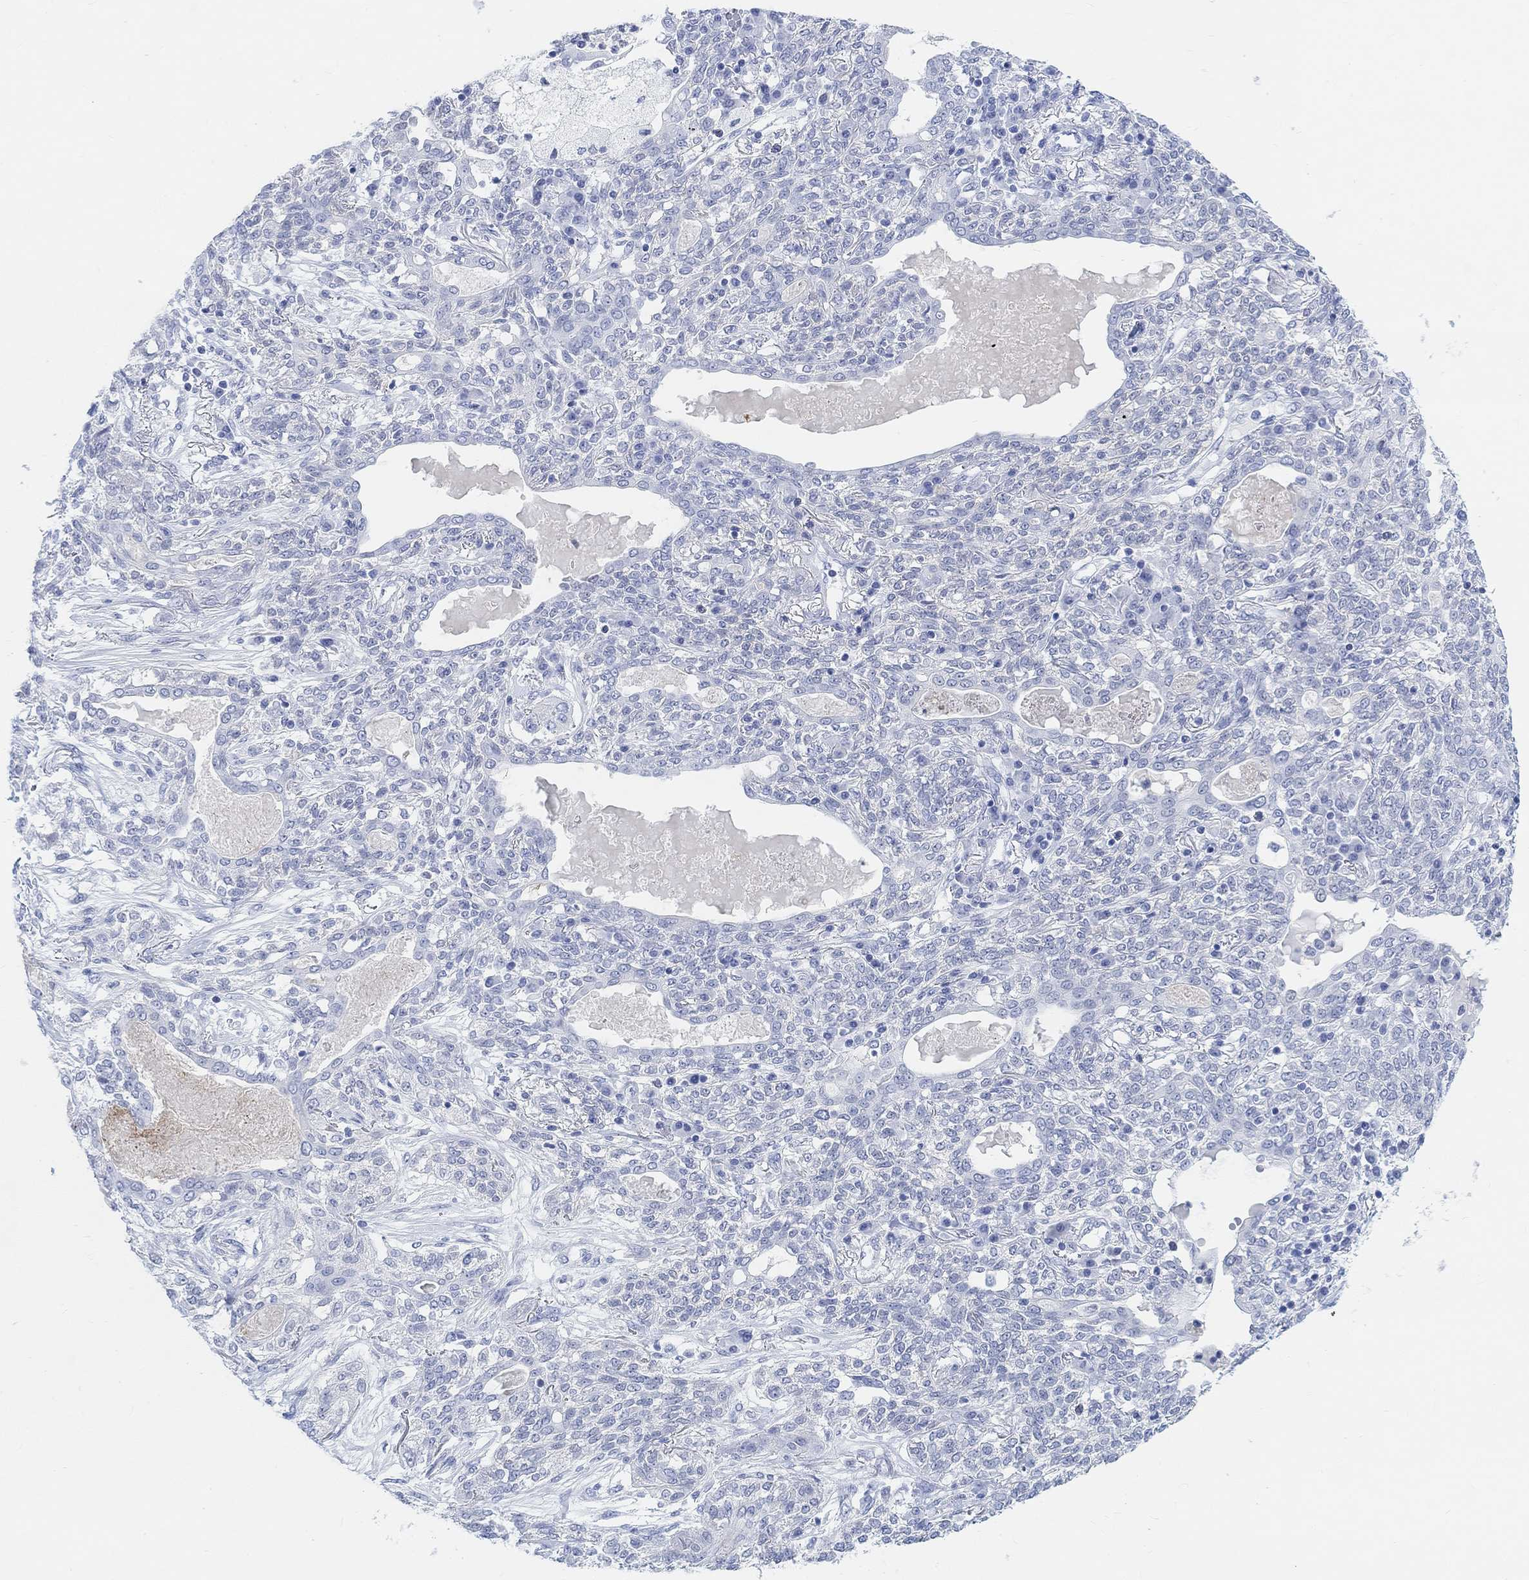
{"staining": {"intensity": "negative", "quantity": "none", "location": "none"}, "tissue": "lung cancer", "cell_type": "Tumor cells", "image_type": "cancer", "snomed": [{"axis": "morphology", "description": "Squamous cell carcinoma, NOS"}, {"axis": "topography", "description": "Lung"}], "caption": "The photomicrograph shows no significant positivity in tumor cells of lung cancer (squamous cell carcinoma).", "gene": "ENO4", "patient": {"sex": "female", "age": 70}}